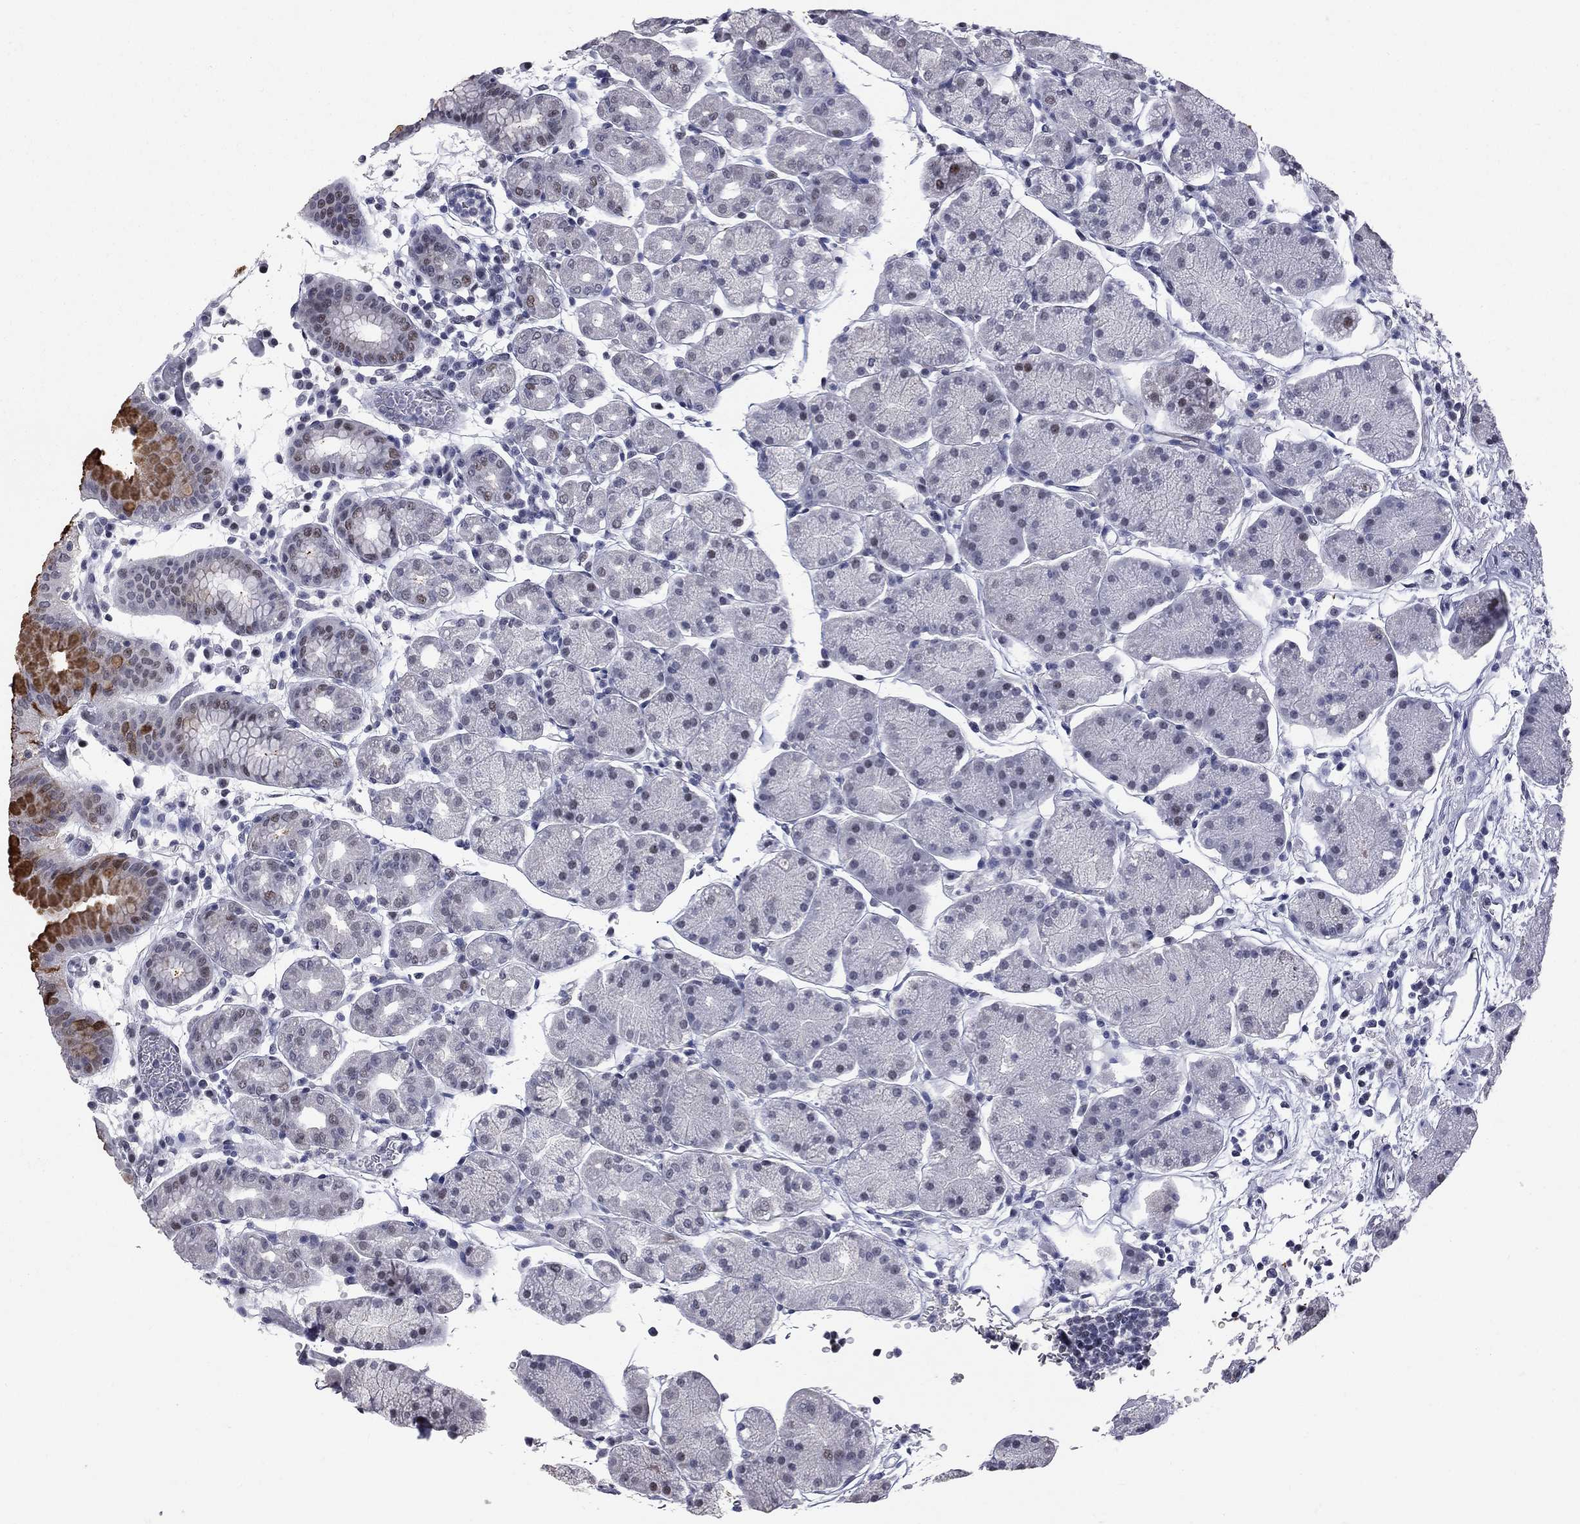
{"staining": {"intensity": "strong", "quantity": "<25%", "location": "cytoplasmic/membranous"}, "tissue": "stomach", "cell_type": "Glandular cells", "image_type": "normal", "snomed": [{"axis": "morphology", "description": "Normal tissue, NOS"}, {"axis": "topography", "description": "Stomach"}], "caption": "Human stomach stained with a protein marker shows strong staining in glandular cells.", "gene": "ZNF154", "patient": {"sex": "male", "age": 54}}